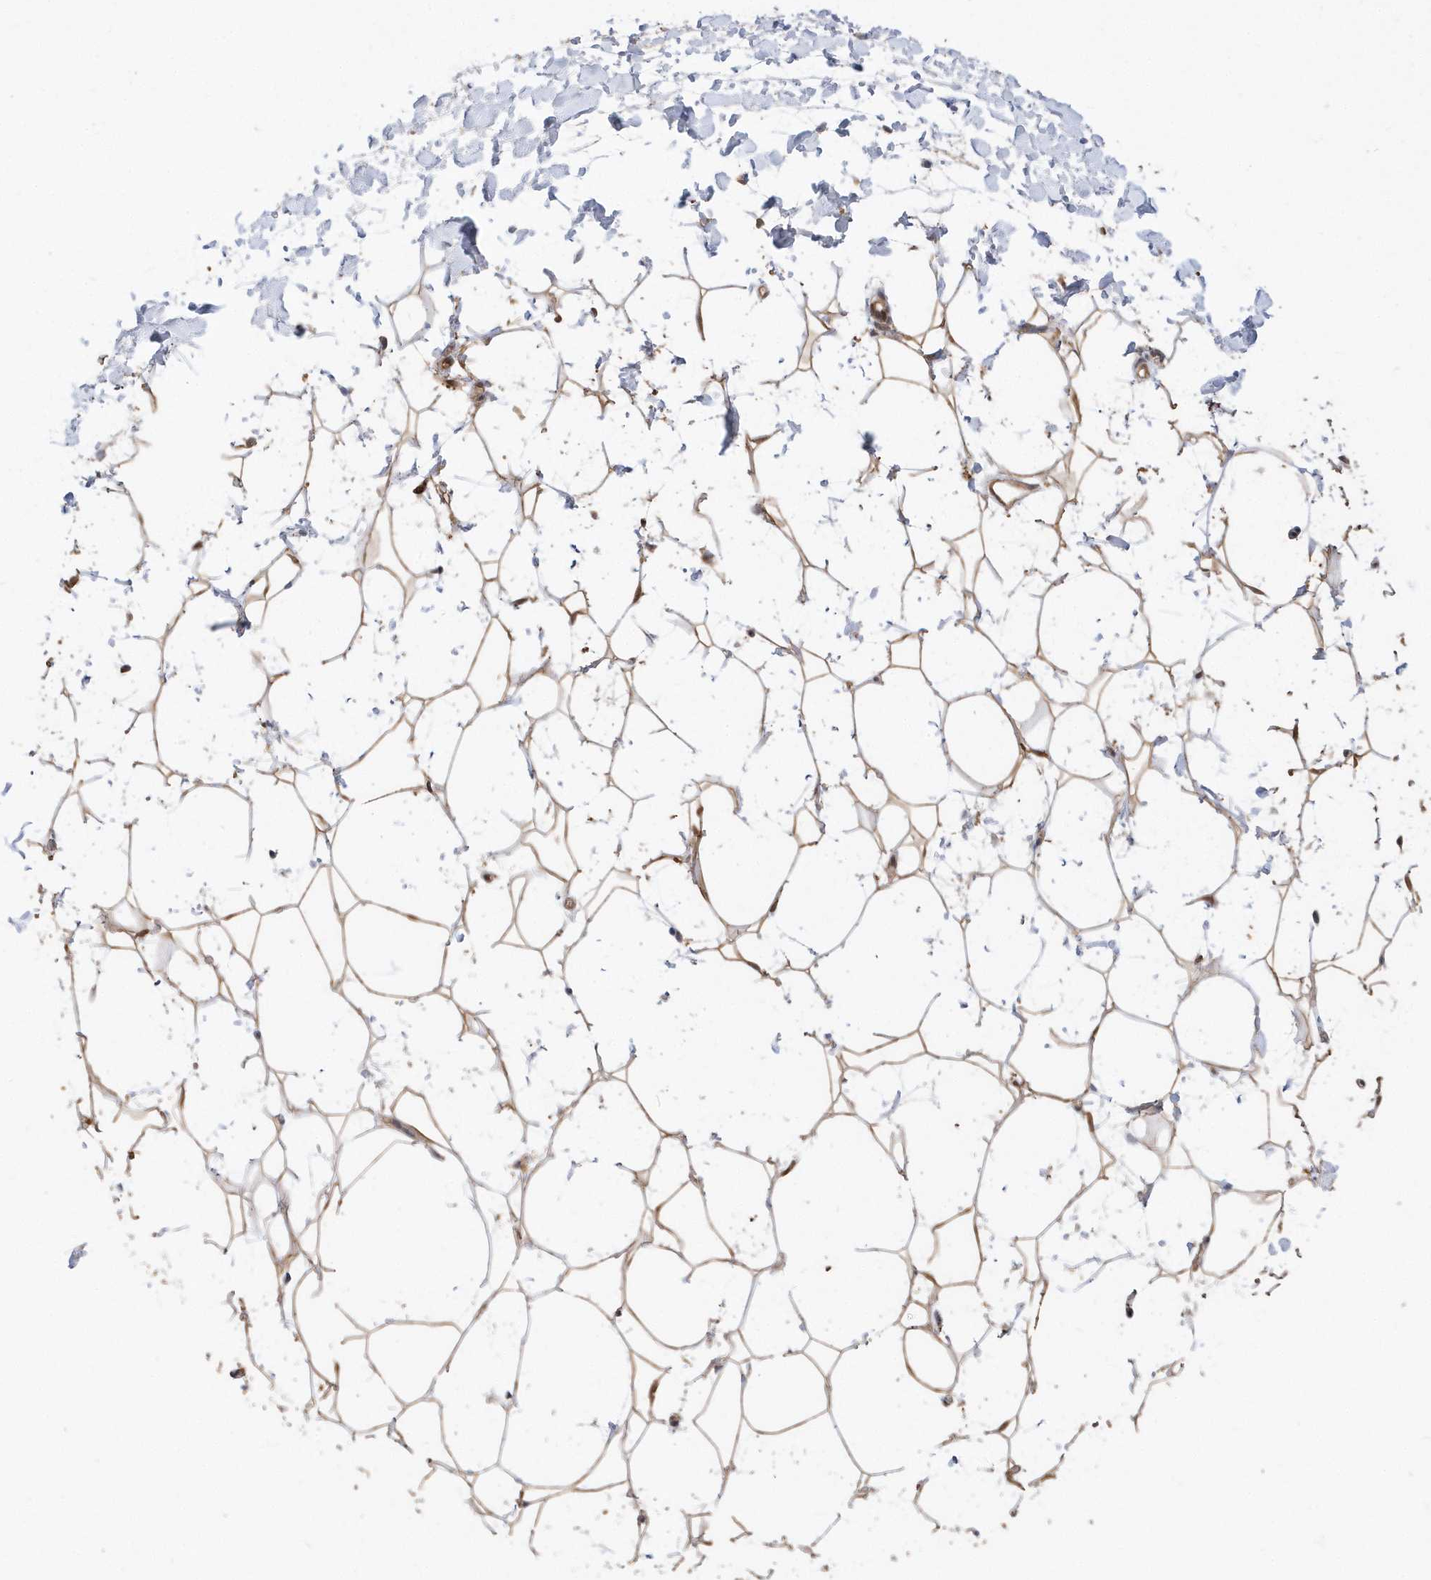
{"staining": {"intensity": "weak", "quantity": ">75%", "location": "cytoplasmic/membranous,nuclear"}, "tissue": "adipose tissue", "cell_type": "Adipocytes", "image_type": "normal", "snomed": [{"axis": "morphology", "description": "Normal tissue, NOS"}, {"axis": "topography", "description": "Breast"}], "caption": "Immunohistochemistry histopathology image of benign adipose tissue stained for a protein (brown), which reveals low levels of weak cytoplasmic/membranous,nuclear positivity in approximately >75% of adipocytes.", "gene": "RPEL1", "patient": {"sex": "female", "age": 26}}